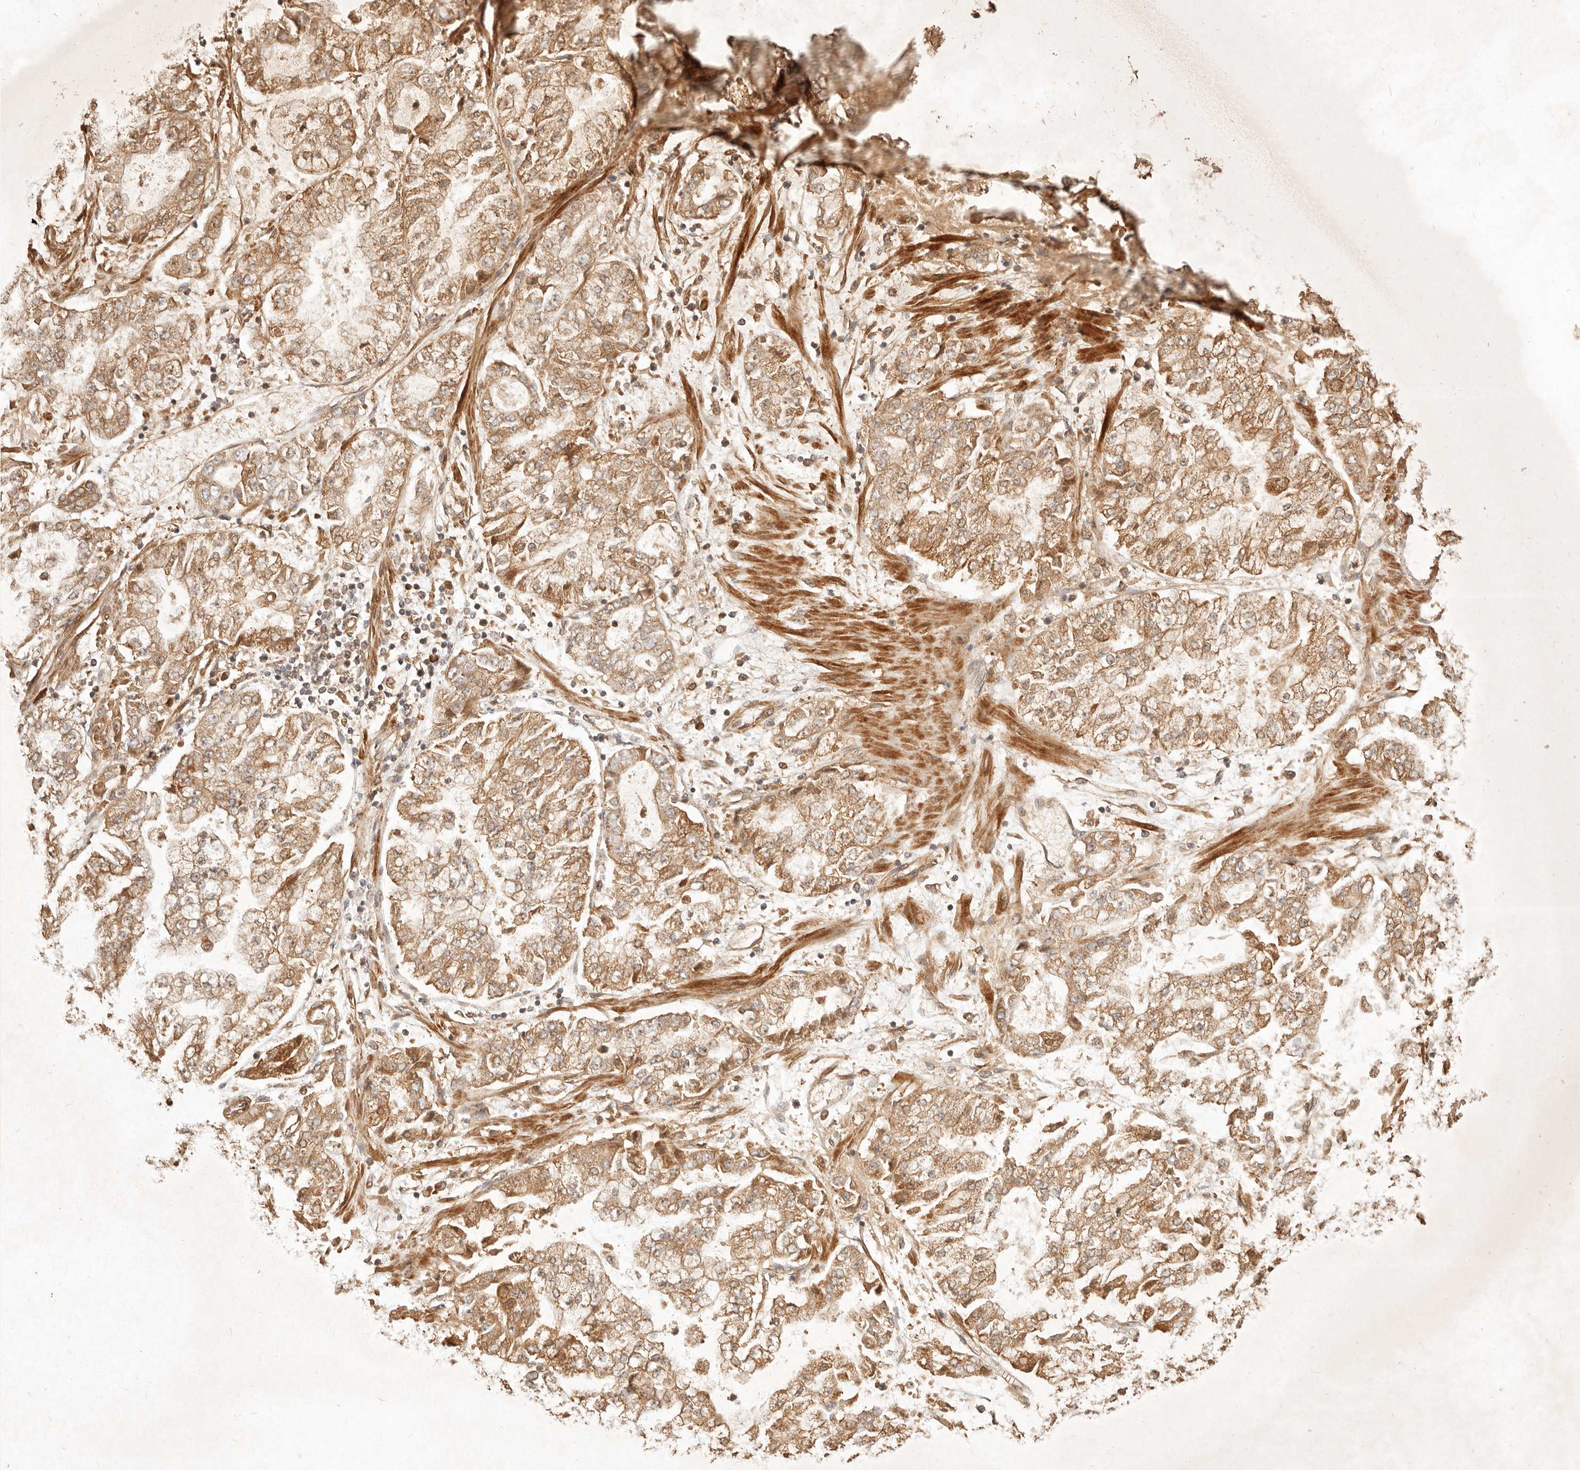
{"staining": {"intensity": "moderate", "quantity": ">75%", "location": "cytoplasmic/membranous"}, "tissue": "stomach cancer", "cell_type": "Tumor cells", "image_type": "cancer", "snomed": [{"axis": "morphology", "description": "Adenocarcinoma, NOS"}, {"axis": "topography", "description": "Stomach"}], "caption": "Moderate cytoplasmic/membranous protein positivity is present in about >75% of tumor cells in stomach cancer (adenocarcinoma).", "gene": "CLEC4C", "patient": {"sex": "male", "age": 76}}